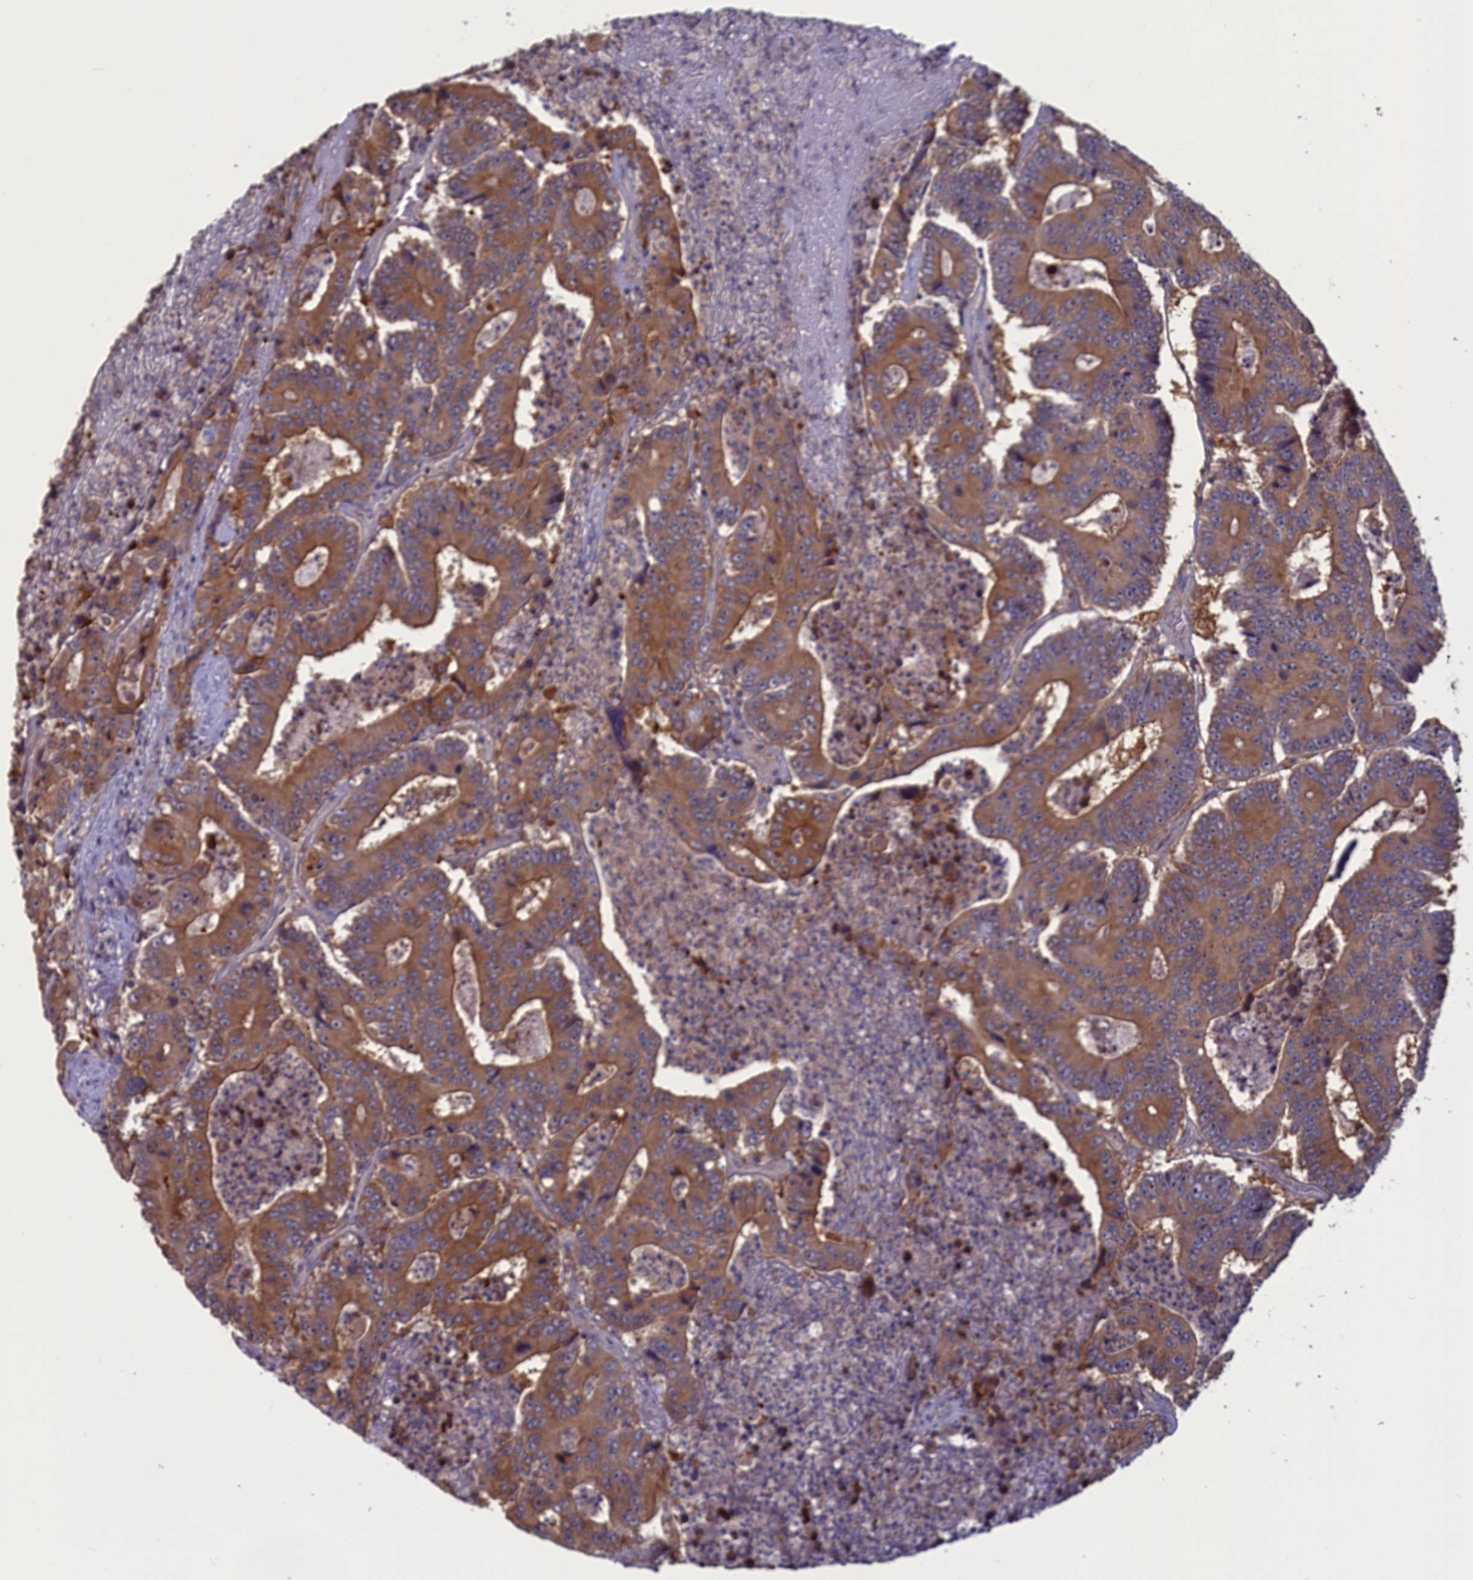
{"staining": {"intensity": "moderate", "quantity": ">75%", "location": "cytoplasmic/membranous"}, "tissue": "colorectal cancer", "cell_type": "Tumor cells", "image_type": "cancer", "snomed": [{"axis": "morphology", "description": "Adenocarcinoma, NOS"}, {"axis": "topography", "description": "Colon"}], "caption": "High-power microscopy captured an IHC micrograph of colorectal adenocarcinoma, revealing moderate cytoplasmic/membranous positivity in approximately >75% of tumor cells.", "gene": "CACTIN", "patient": {"sex": "male", "age": 83}}